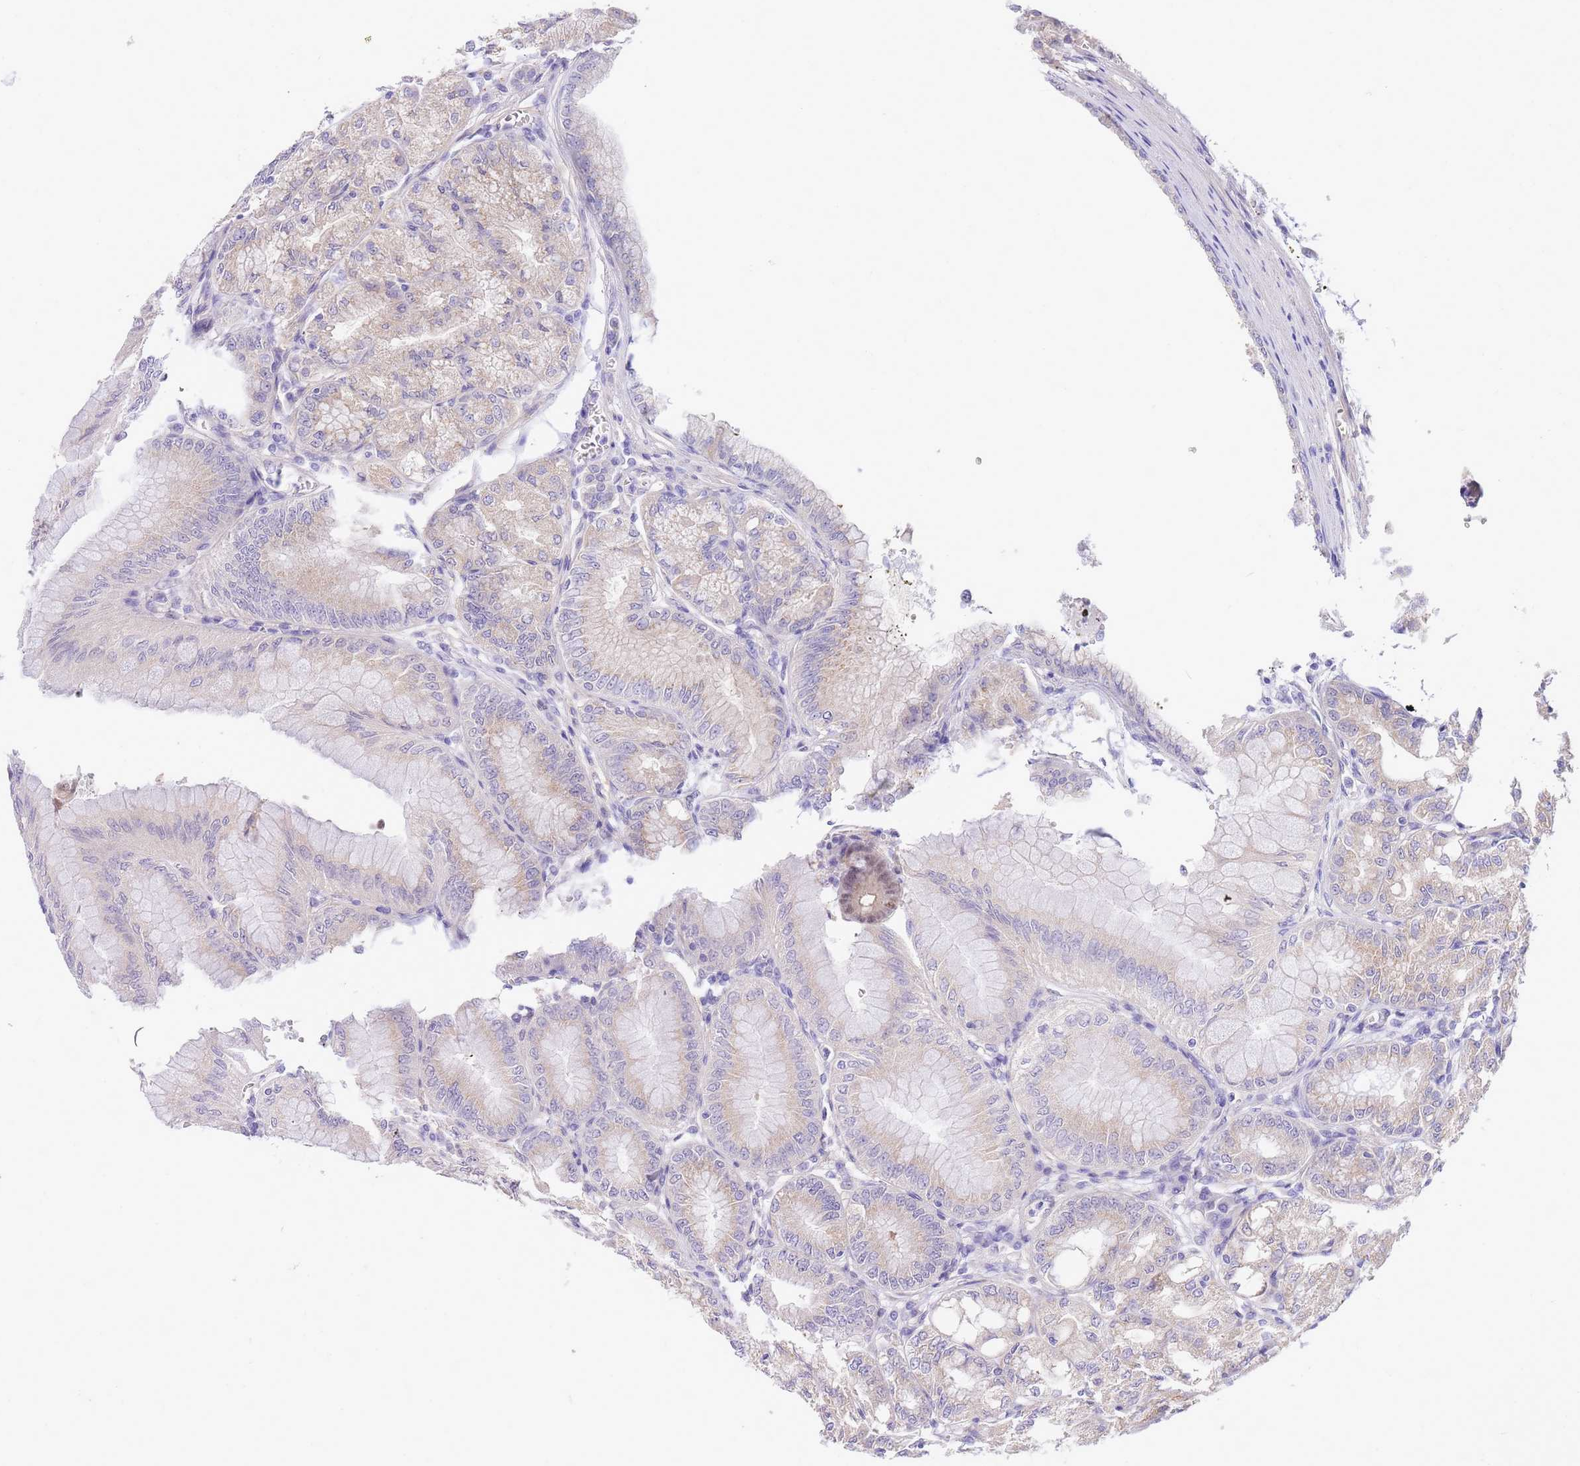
{"staining": {"intensity": "weak", "quantity": "25%-75%", "location": "cytoplasmic/membranous,nuclear"}, "tissue": "stomach", "cell_type": "Glandular cells", "image_type": "normal", "snomed": [{"axis": "morphology", "description": "Normal tissue, NOS"}, {"axis": "topography", "description": "Stomach, lower"}], "caption": "Stomach stained with a brown dye demonstrates weak cytoplasmic/membranous,nuclear positive staining in approximately 25%-75% of glandular cells.", "gene": "S100PBP", "patient": {"sex": "male", "age": 71}}